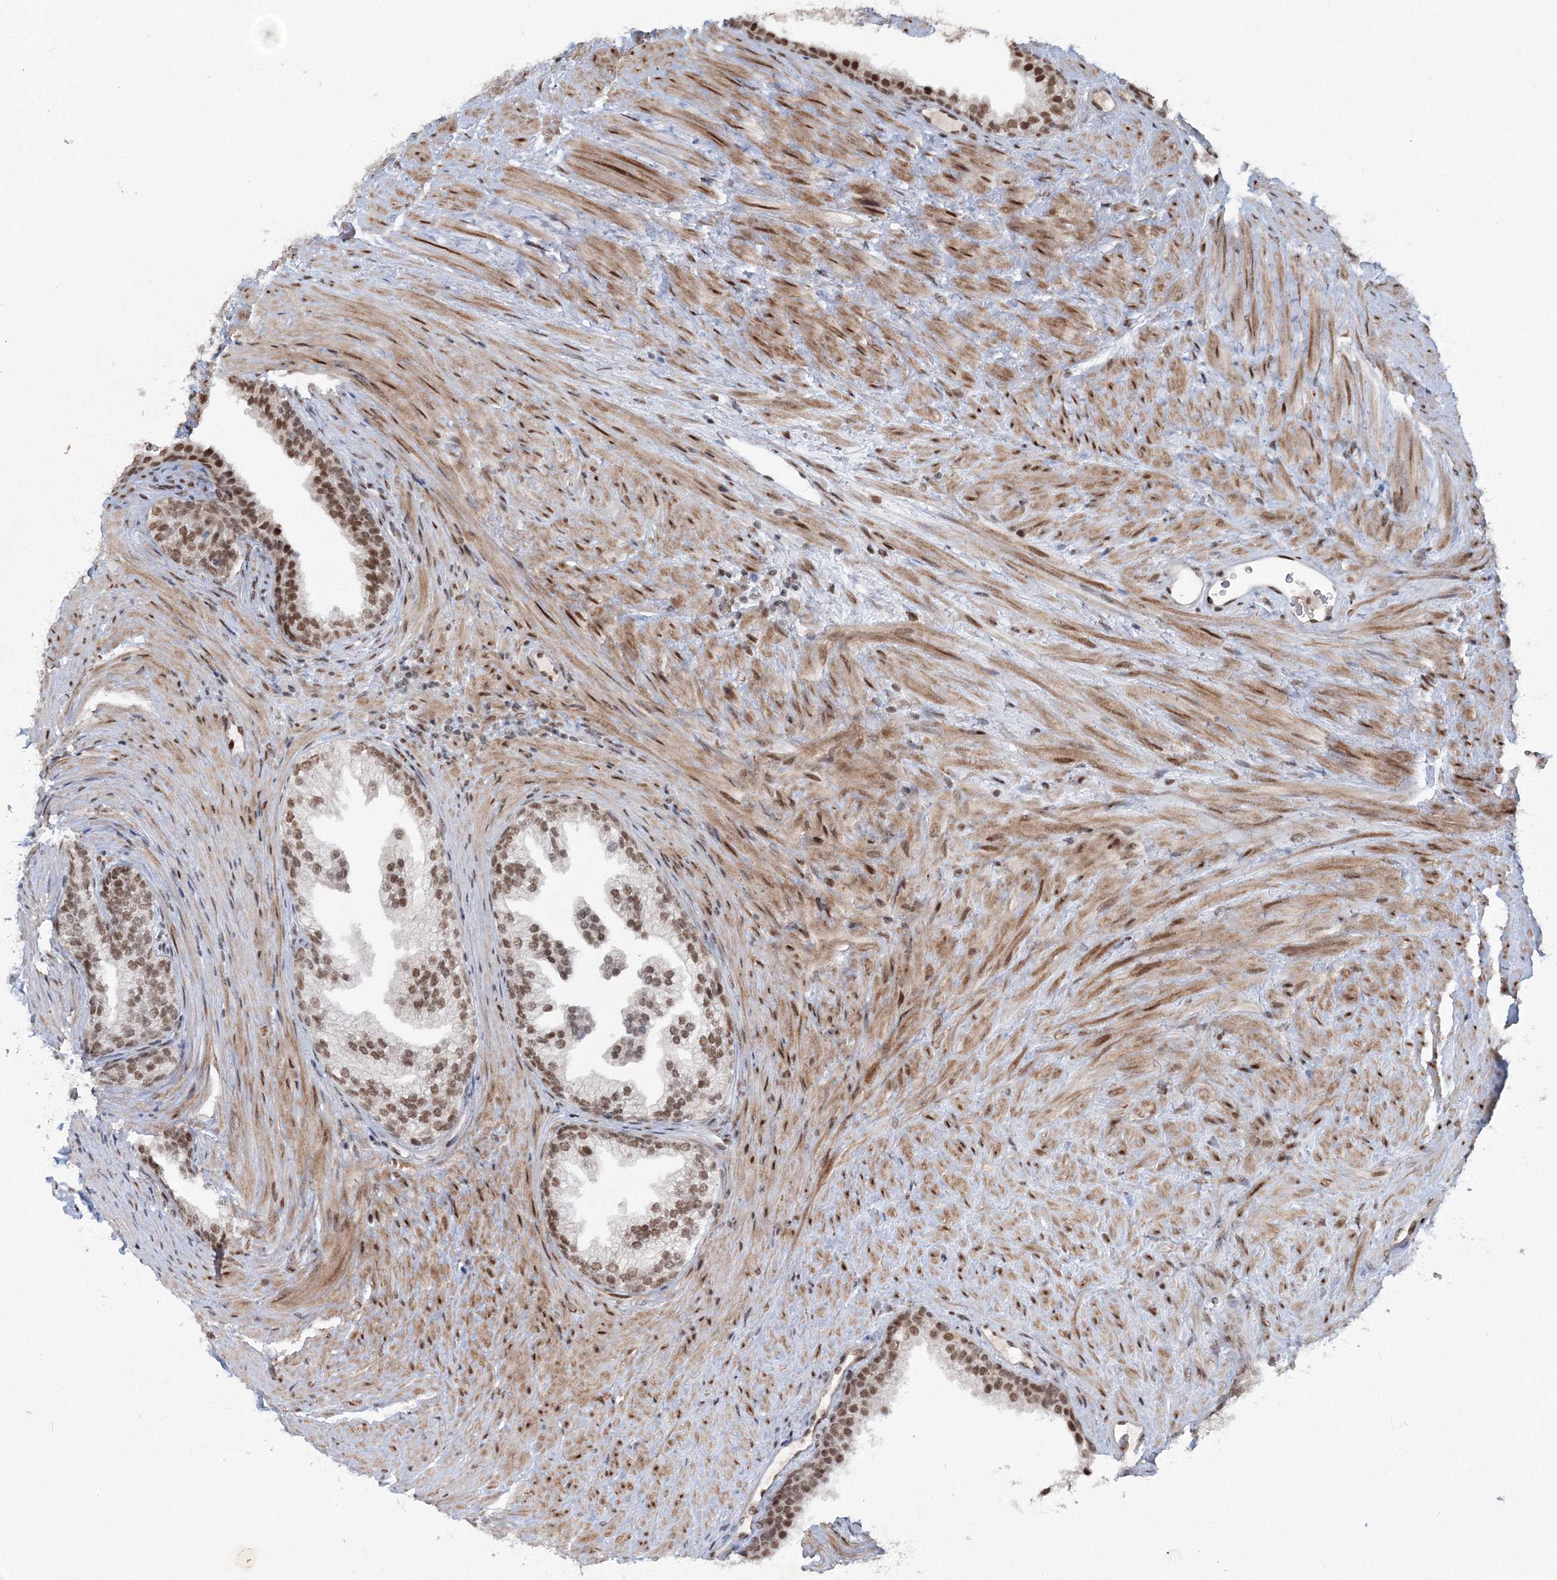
{"staining": {"intensity": "moderate", "quantity": ">75%", "location": "nuclear"}, "tissue": "prostate", "cell_type": "Glandular cells", "image_type": "normal", "snomed": [{"axis": "morphology", "description": "Normal tissue, NOS"}, {"axis": "topography", "description": "Prostate"}], "caption": "A medium amount of moderate nuclear staining is seen in approximately >75% of glandular cells in benign prostate.", "gene": "C3orf33", "patient": {"sex": "male", "age": 76}}